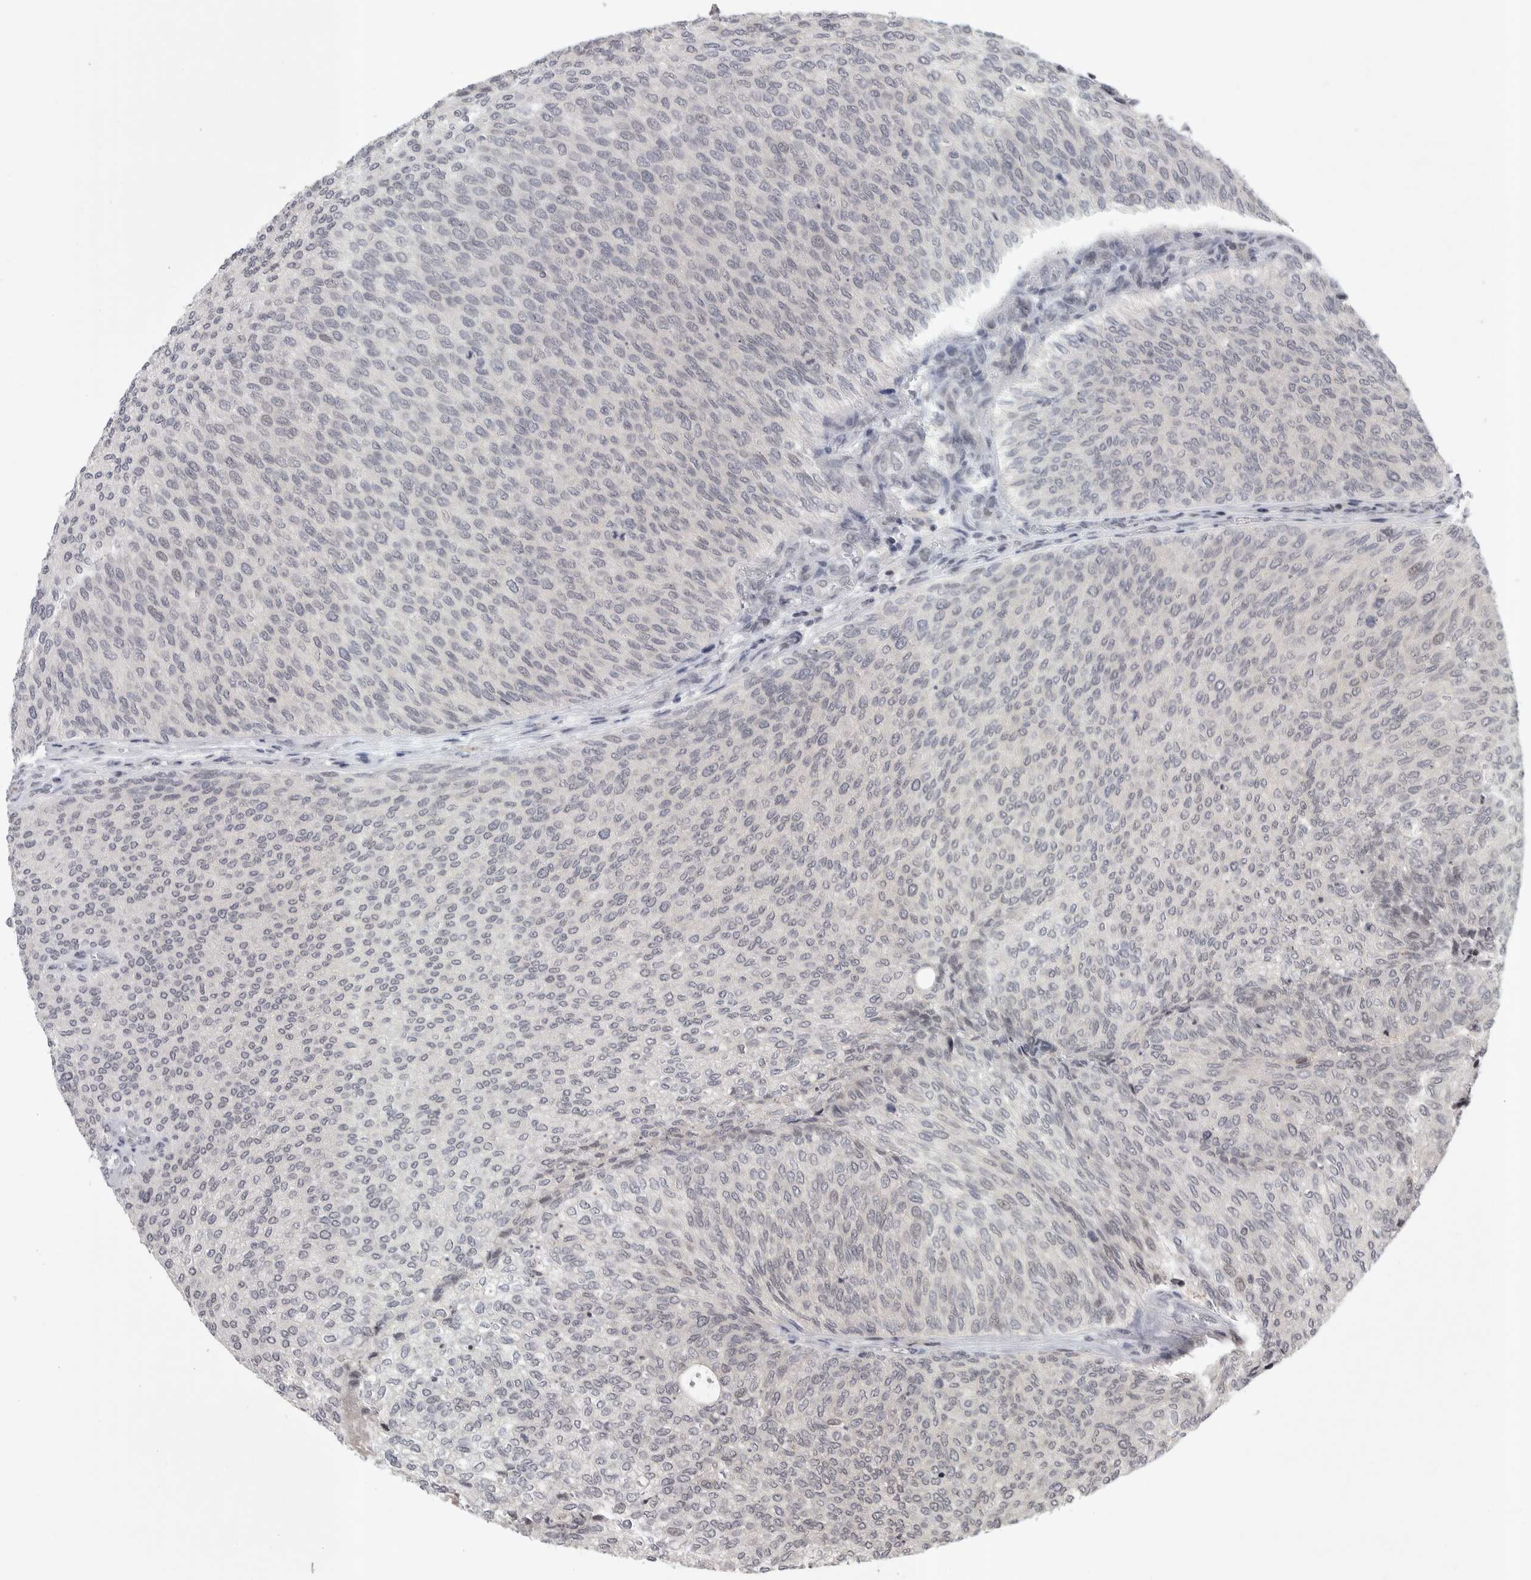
{"staining": {"intensity": "negative", "quantity": "none", "location": "none"}, "tissue": "urothelial cancer", "cell_type": "Tumor cells", "image_type": "cancer", "snomed": [{"axis": "morphology", "description": "Urothelial carcinoma, Low grade"}, {"axis": "topography", "description": "Urinary bladder"}], "caption": "There is no significant staining in tumor cells of urothelial carcinoma (low-grade). (DAB immunohistochemistry (IHC) visualized using brightfield microscopy, high magnification).", "gene": "ZSCAN21", "patient": {"sex": "female", "age": 79}}